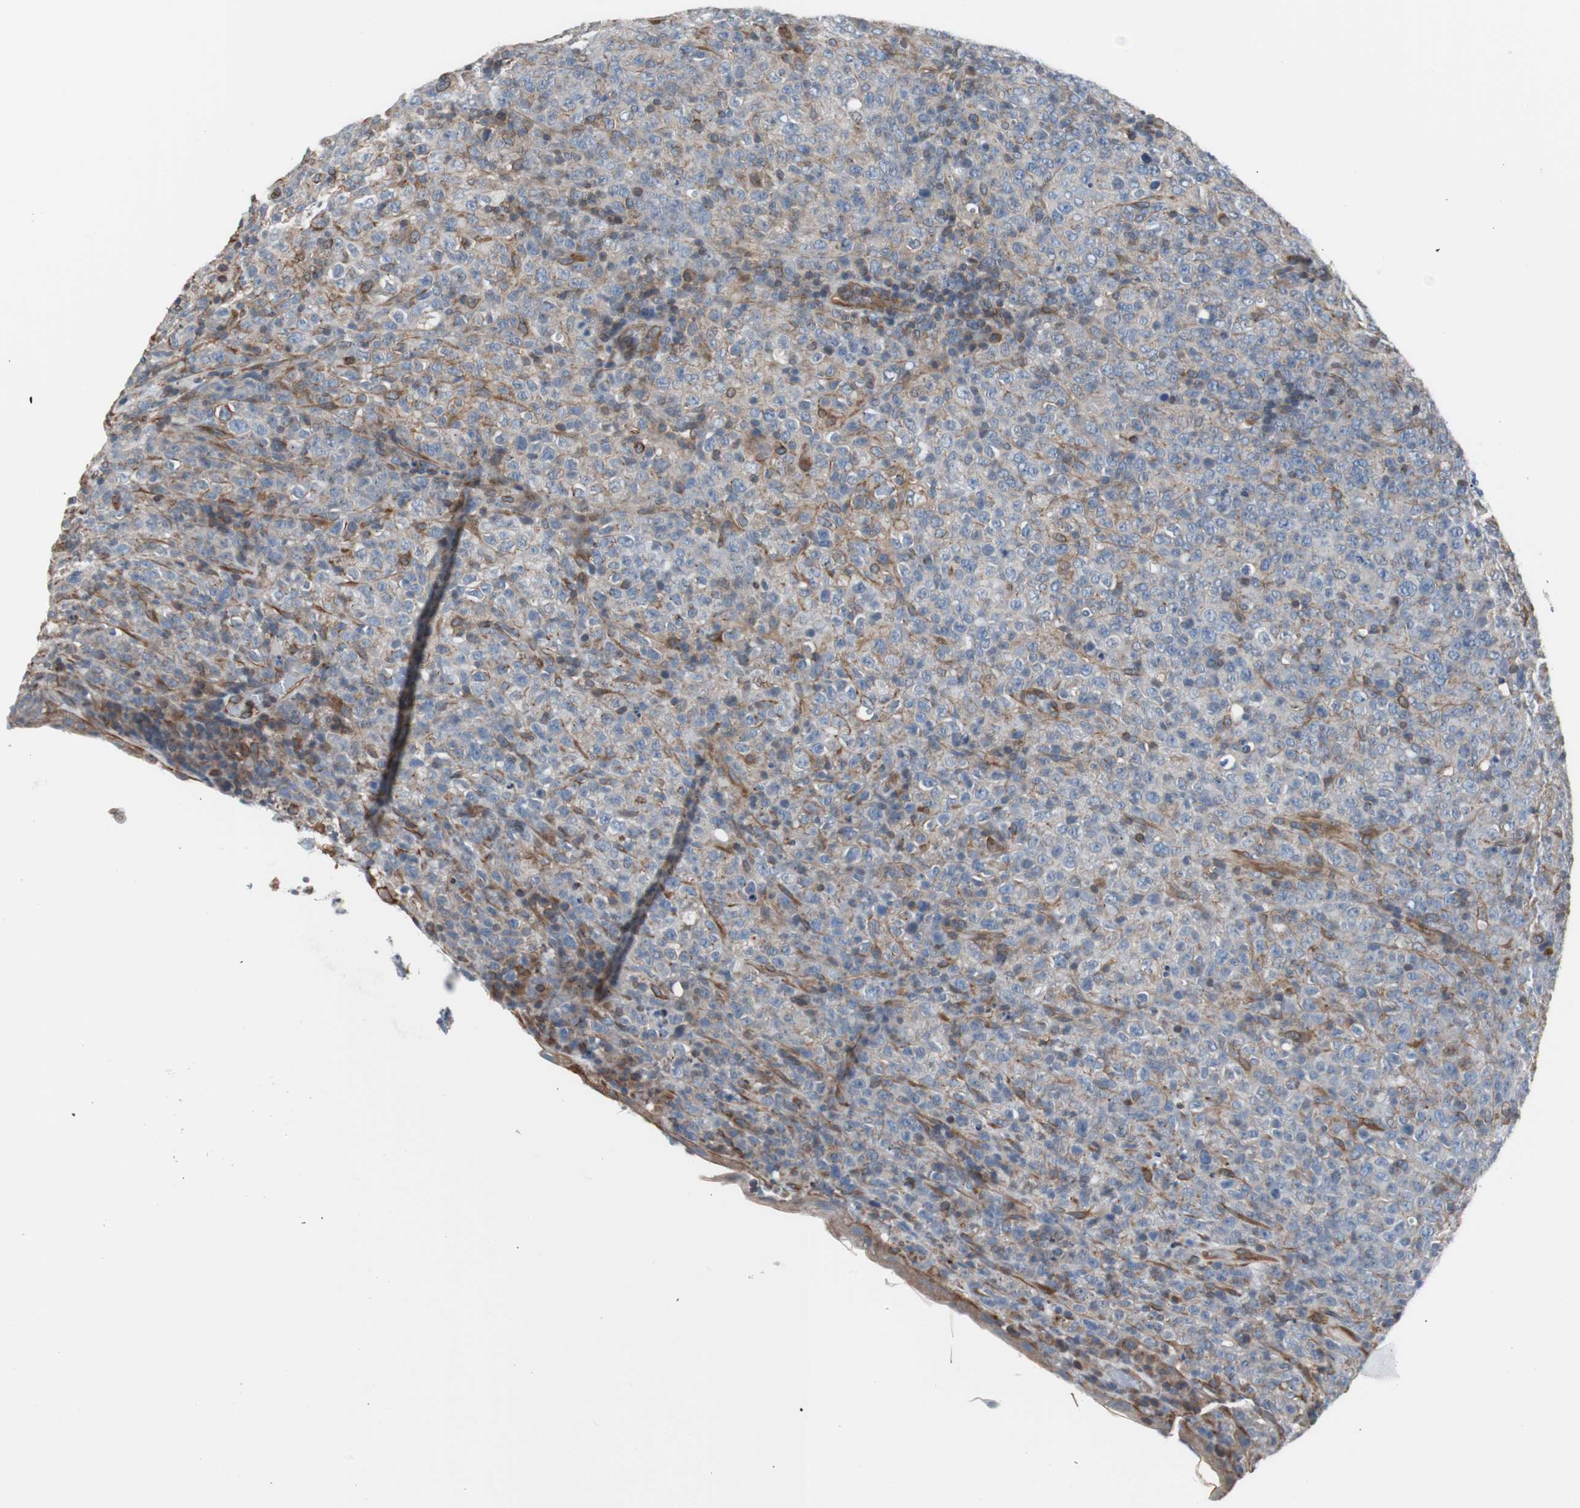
{"staining": {"intensity": "weak", "quantity": "<25%", "location": "cytoplasmic/membranous"}, "tissue": "lymphoma", "cell_type": "Tumor cells", "image_type": "cancer", "snomed": [{"axis": "morphology", "description": "Malignant lymphoma, non-Hodgkin's type, High grade"}, {"axis": "topography", "description": "Tonsil"}], "caption": "High power microscopy image of an IHC micrograph of high-grade malignant lymphoma, non-Hodgkin's type, revealing no significant staining in tumor cells.", "gene": "KIF3B", "patient": {"sex": "female", "age": 36}}